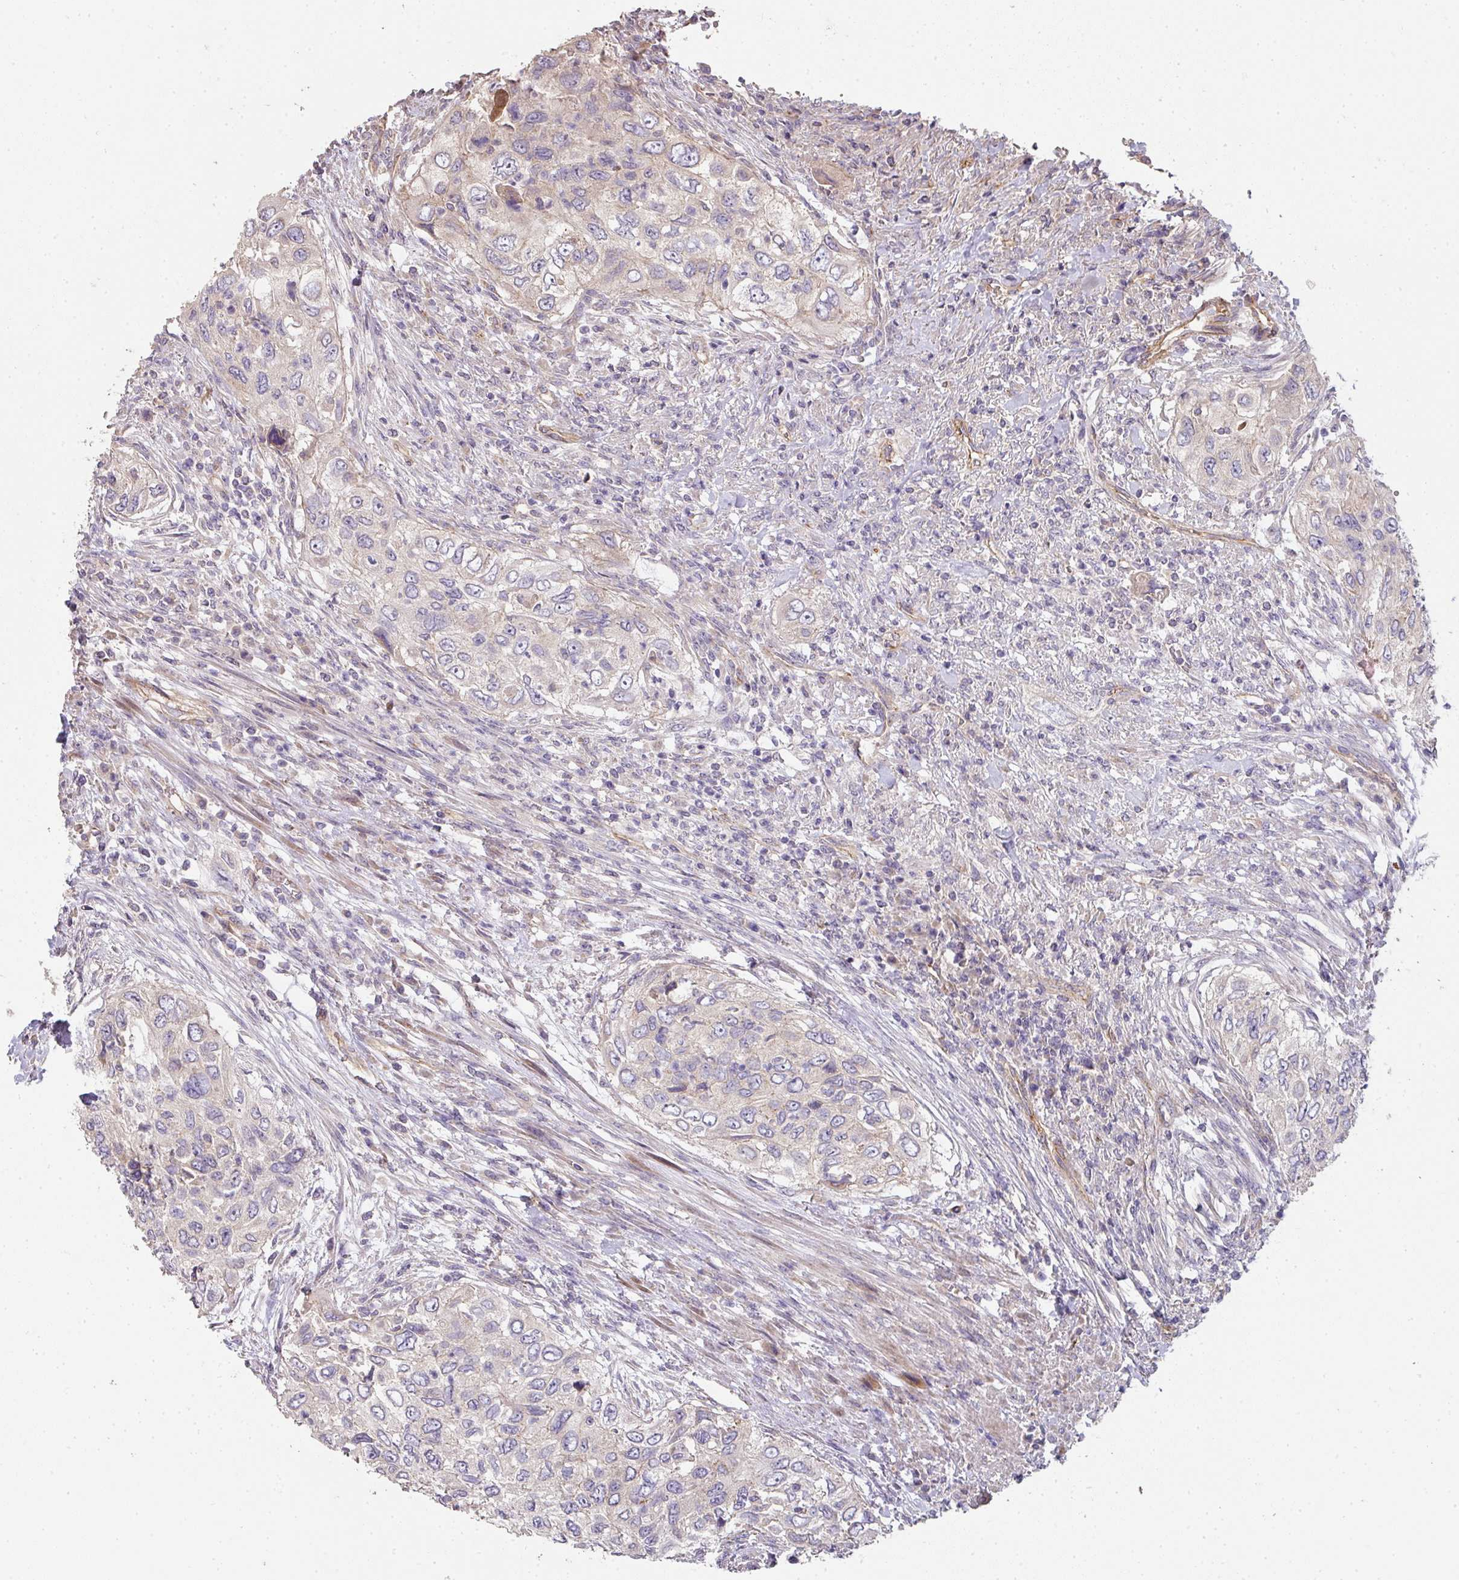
{"staining": {"intensity": "negative", "quantity": "none", "location": "none"}, "tissue": "urothelial cancer", "cell_type": "Tumor cells", "image_type": "cancer", "snomed": [{"axis": "morphology", "description": "Urothelial carcinoma, High grade"}, {"axis": "topography", "description": "Urinary bladder"}], "caption": "The immunohistochemistry photomicrograph has no significant expression in tumor cells of urothelial cancer tissue.", "gene": "PCDH1", "patient": {"sex": "female", "age": 60}}